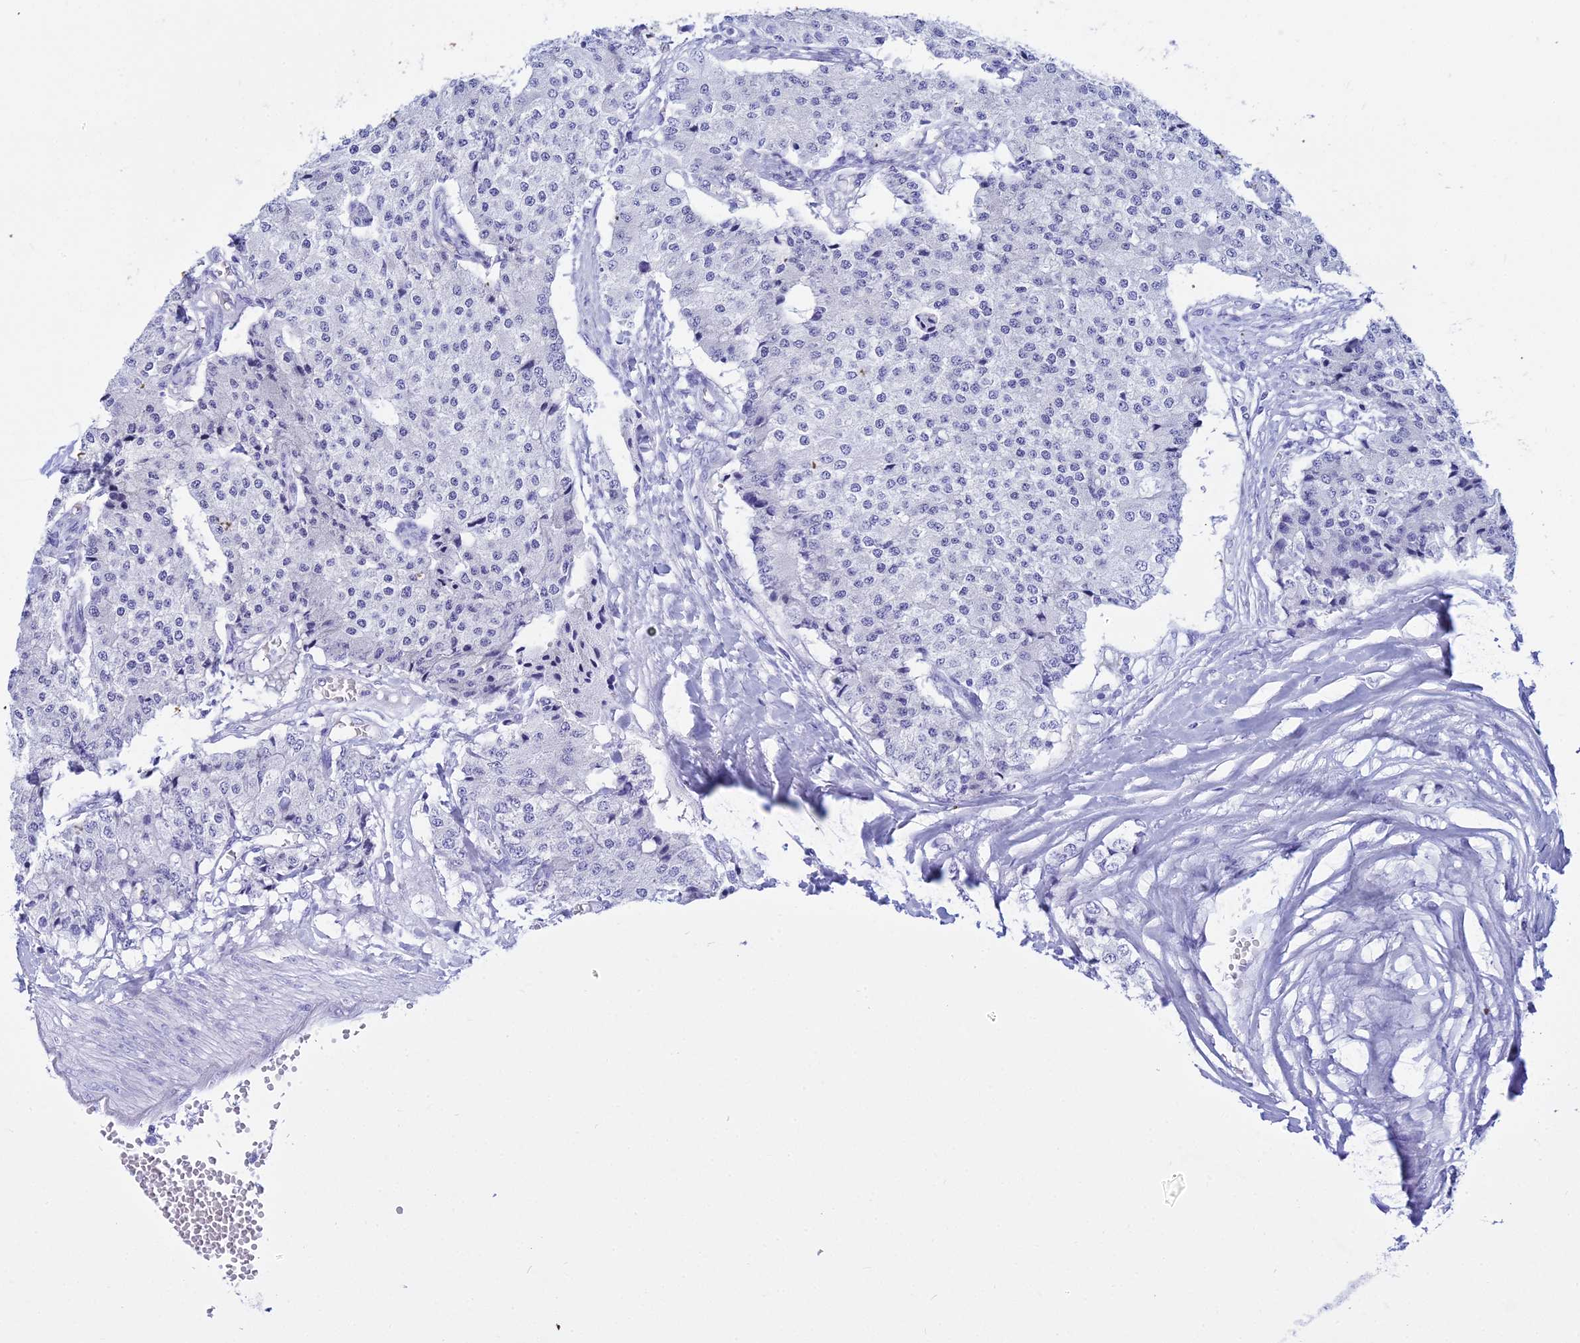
{"staining": {"intensity": "negative", "quantity": "none", "location": "none"}, "tissue": "carcinoid", "cell_type": "Tumor cells", "image_type": "cancer", "snomed": [{"axis": "morphology", "description": "Carcinoid, malignant, NOS"}, {"axis": "topography", "description": "Colon"}], "caption": "DAB immunohistochemical staining of human carcinoid (malignant) reveals no significant staining in tumor cells.", "gene": "ZNF442", "patient": {"sex": "female", "age": 52}}